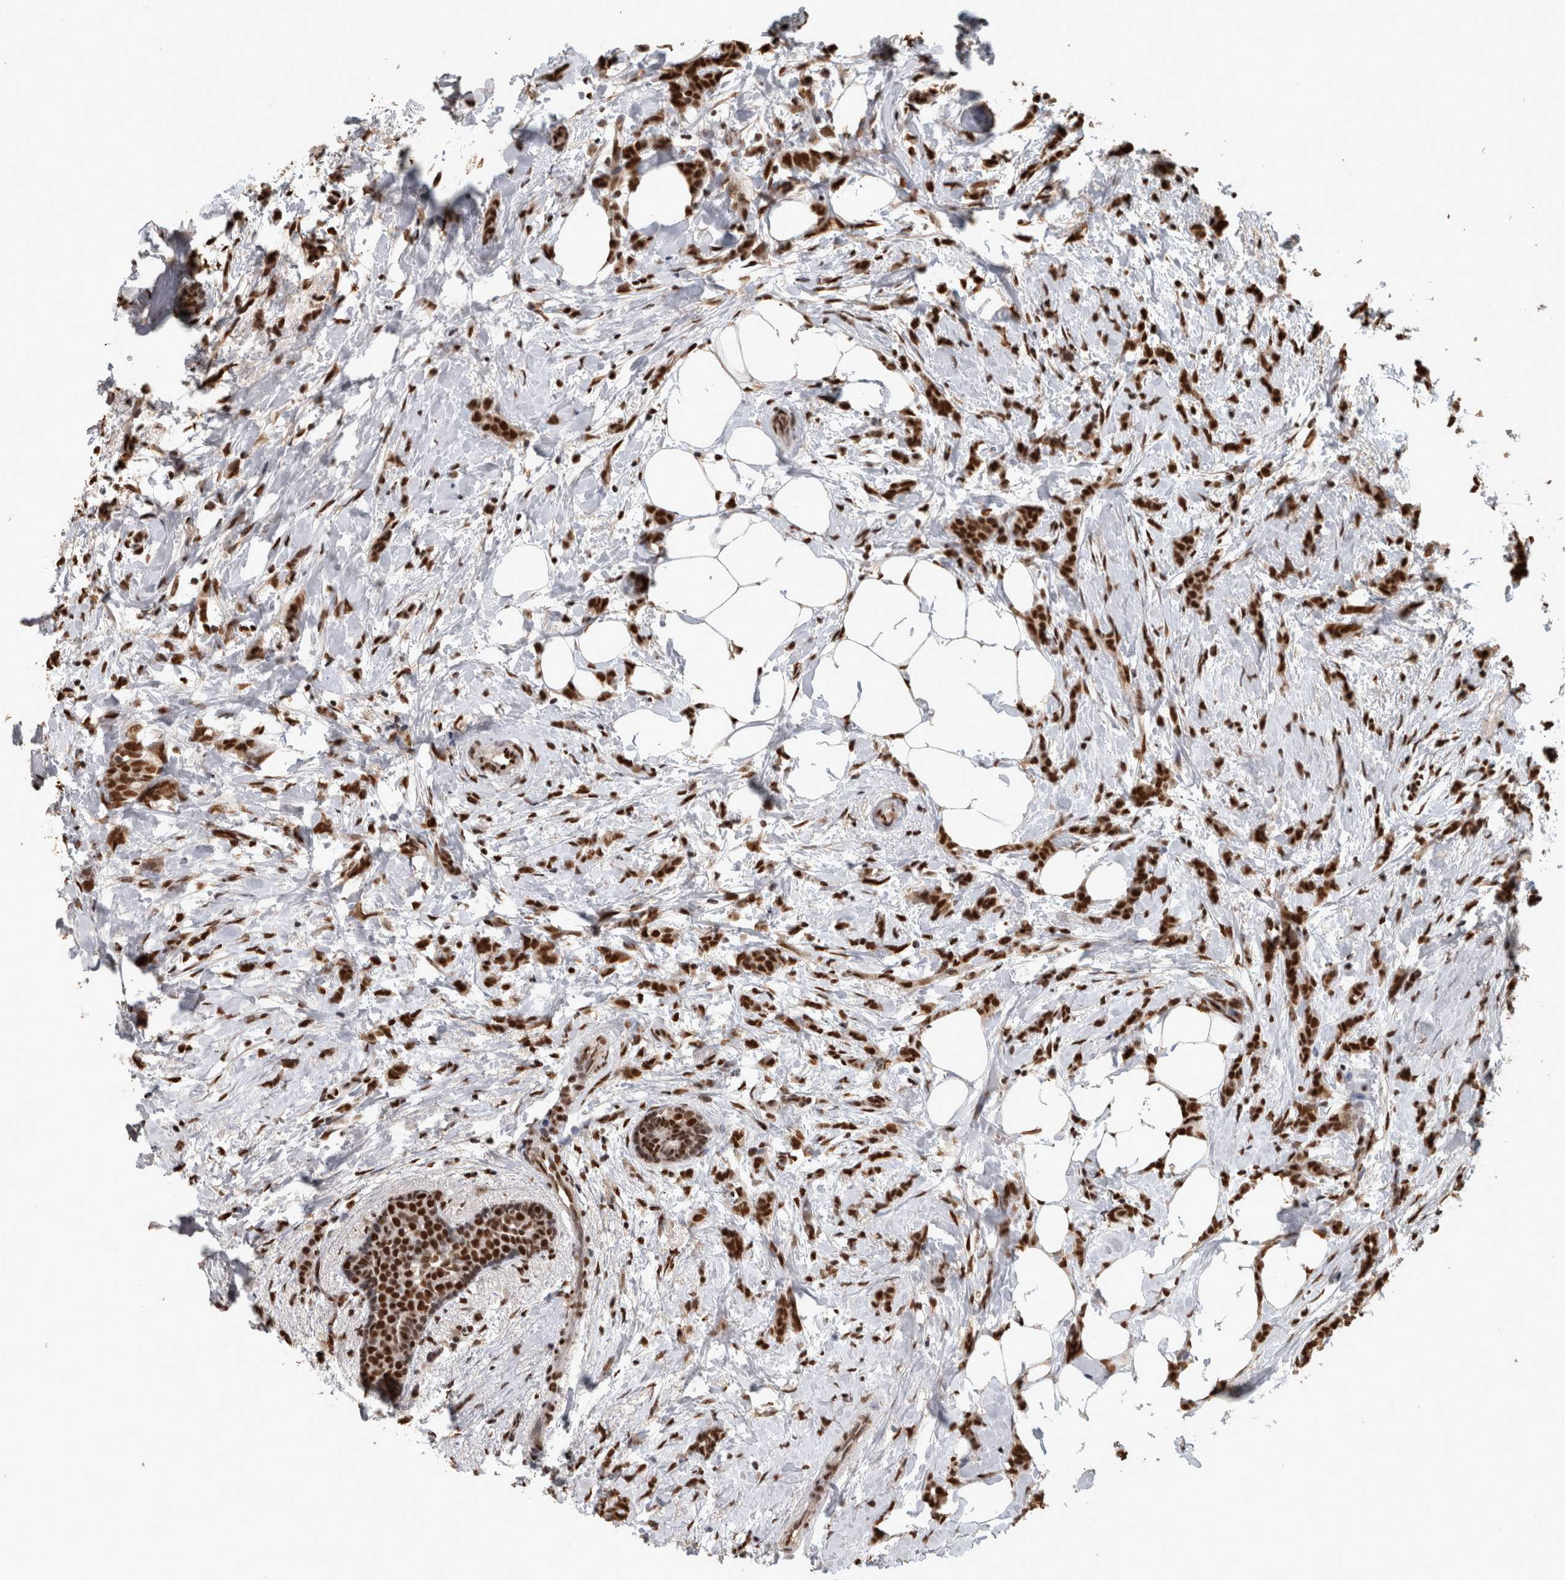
{"staining": {"intensity": "strong", "quantity": ">75%", "location": "nuclear"}, "tissue": "breast cancer", "cell_type": "Tumor cells", "image_type": "cancer", "snomed": [{"axis": "morphology", "description": "Lobular carcinoma, in situ"}, {"axis": "morphology", "description": "Lobular carcinoma"}, {"axis": "topography", "description": "Breast"}], "caption": "Breast cancer was stained to show a protein in brown. There is high levels of strong nuclear expression in approximately >75% of tumor cells.", "gene": "RAD50", "patient": {"sex": "female", "age": 41}}